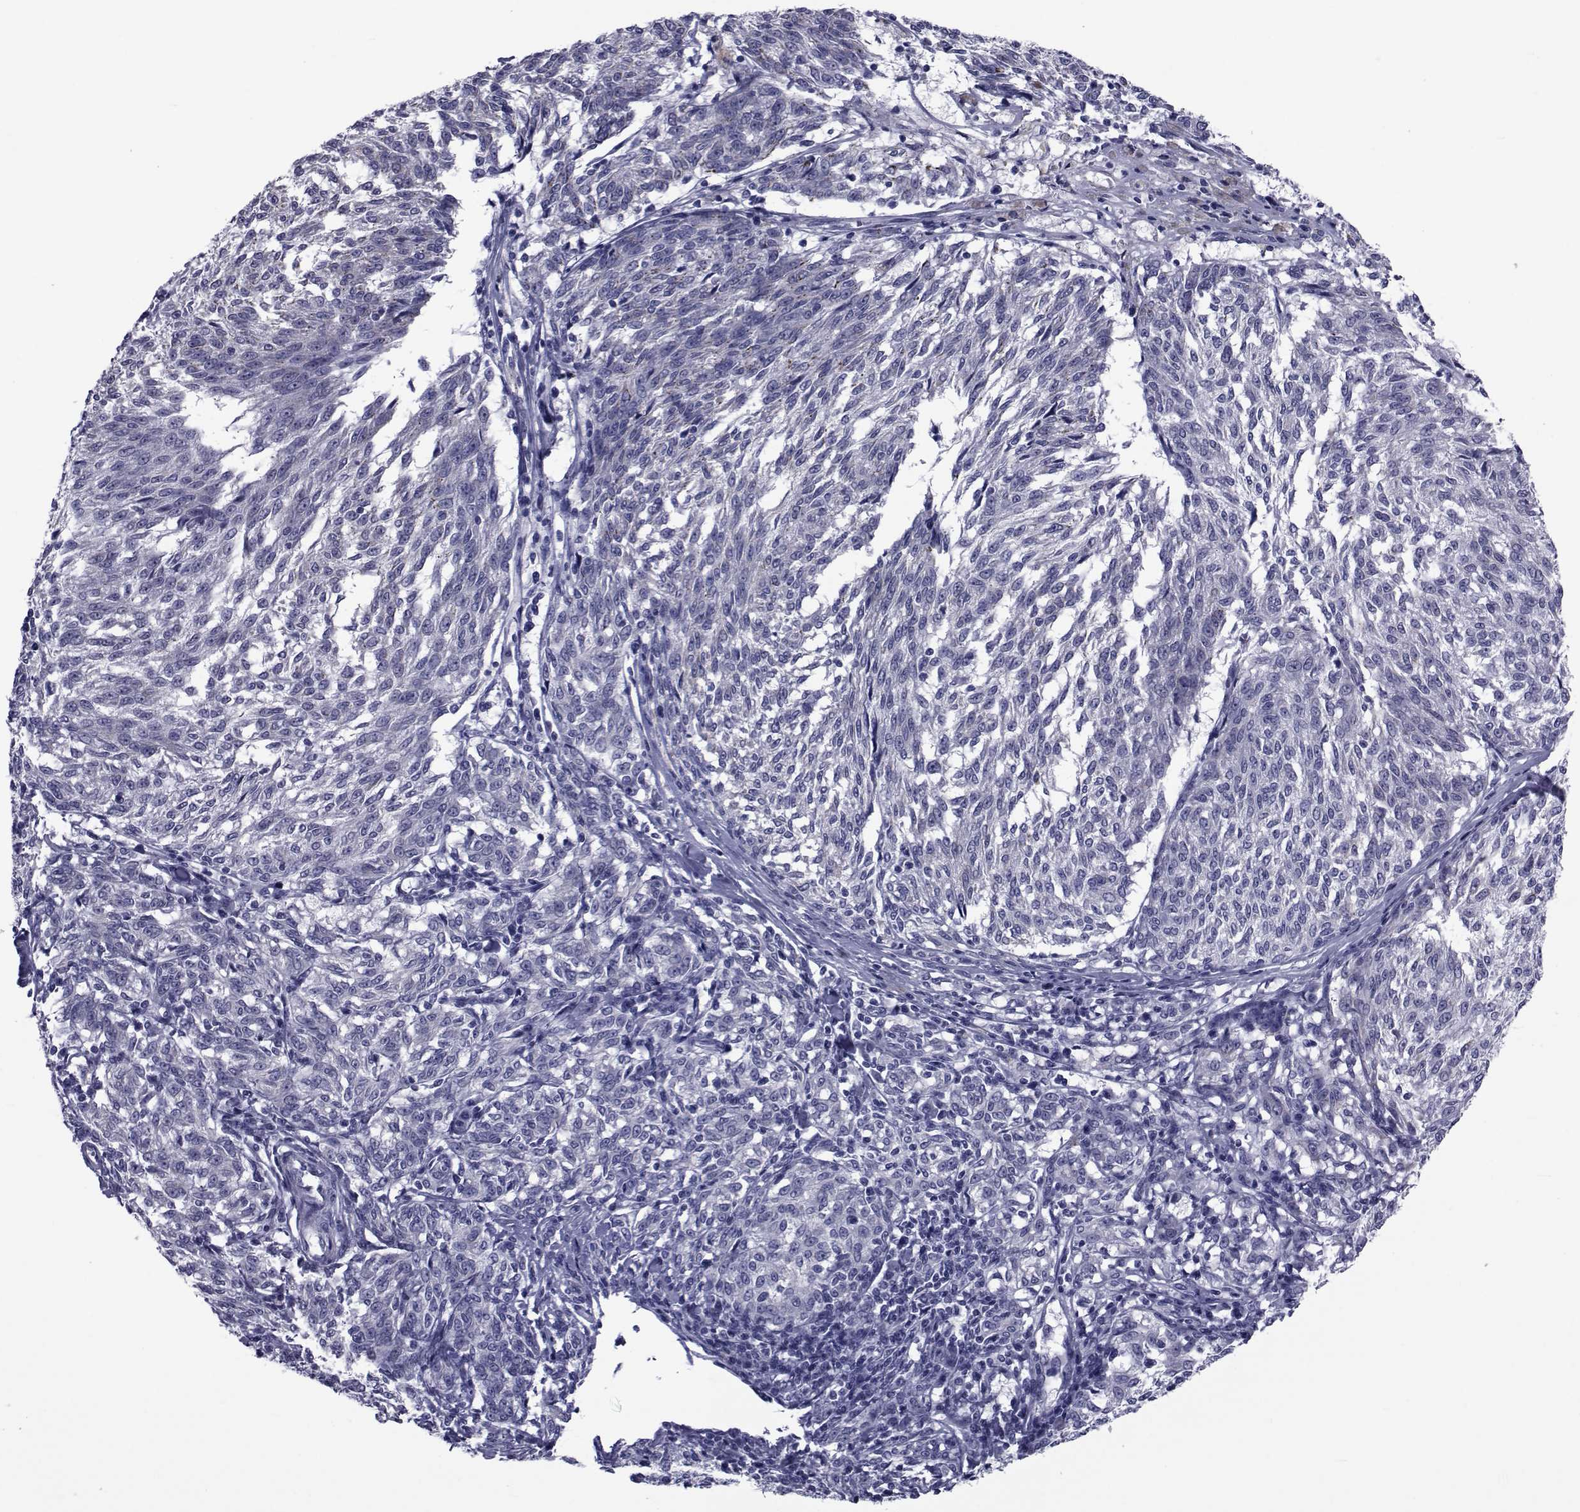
{"staining": {"intensity": "negative", "quantity": "none", "location": "none"}, "tissue": "melanoma", "cell_type": "Tumor cells", "image_type": "cancer", "snomed": [{"axis": "morphology", "description": "Malignant melanoma, NOS"}, {"axis": "topography", "description": "Skin"}], "caption": "Immunohistochemistry micrograph of neoplastic tissue: malignant melanoma stained with DAB demonstrates no significant protein positivity in tumor cells.", "gene": "GKAP1", "patient": {"sex": "female", "age": 72}}